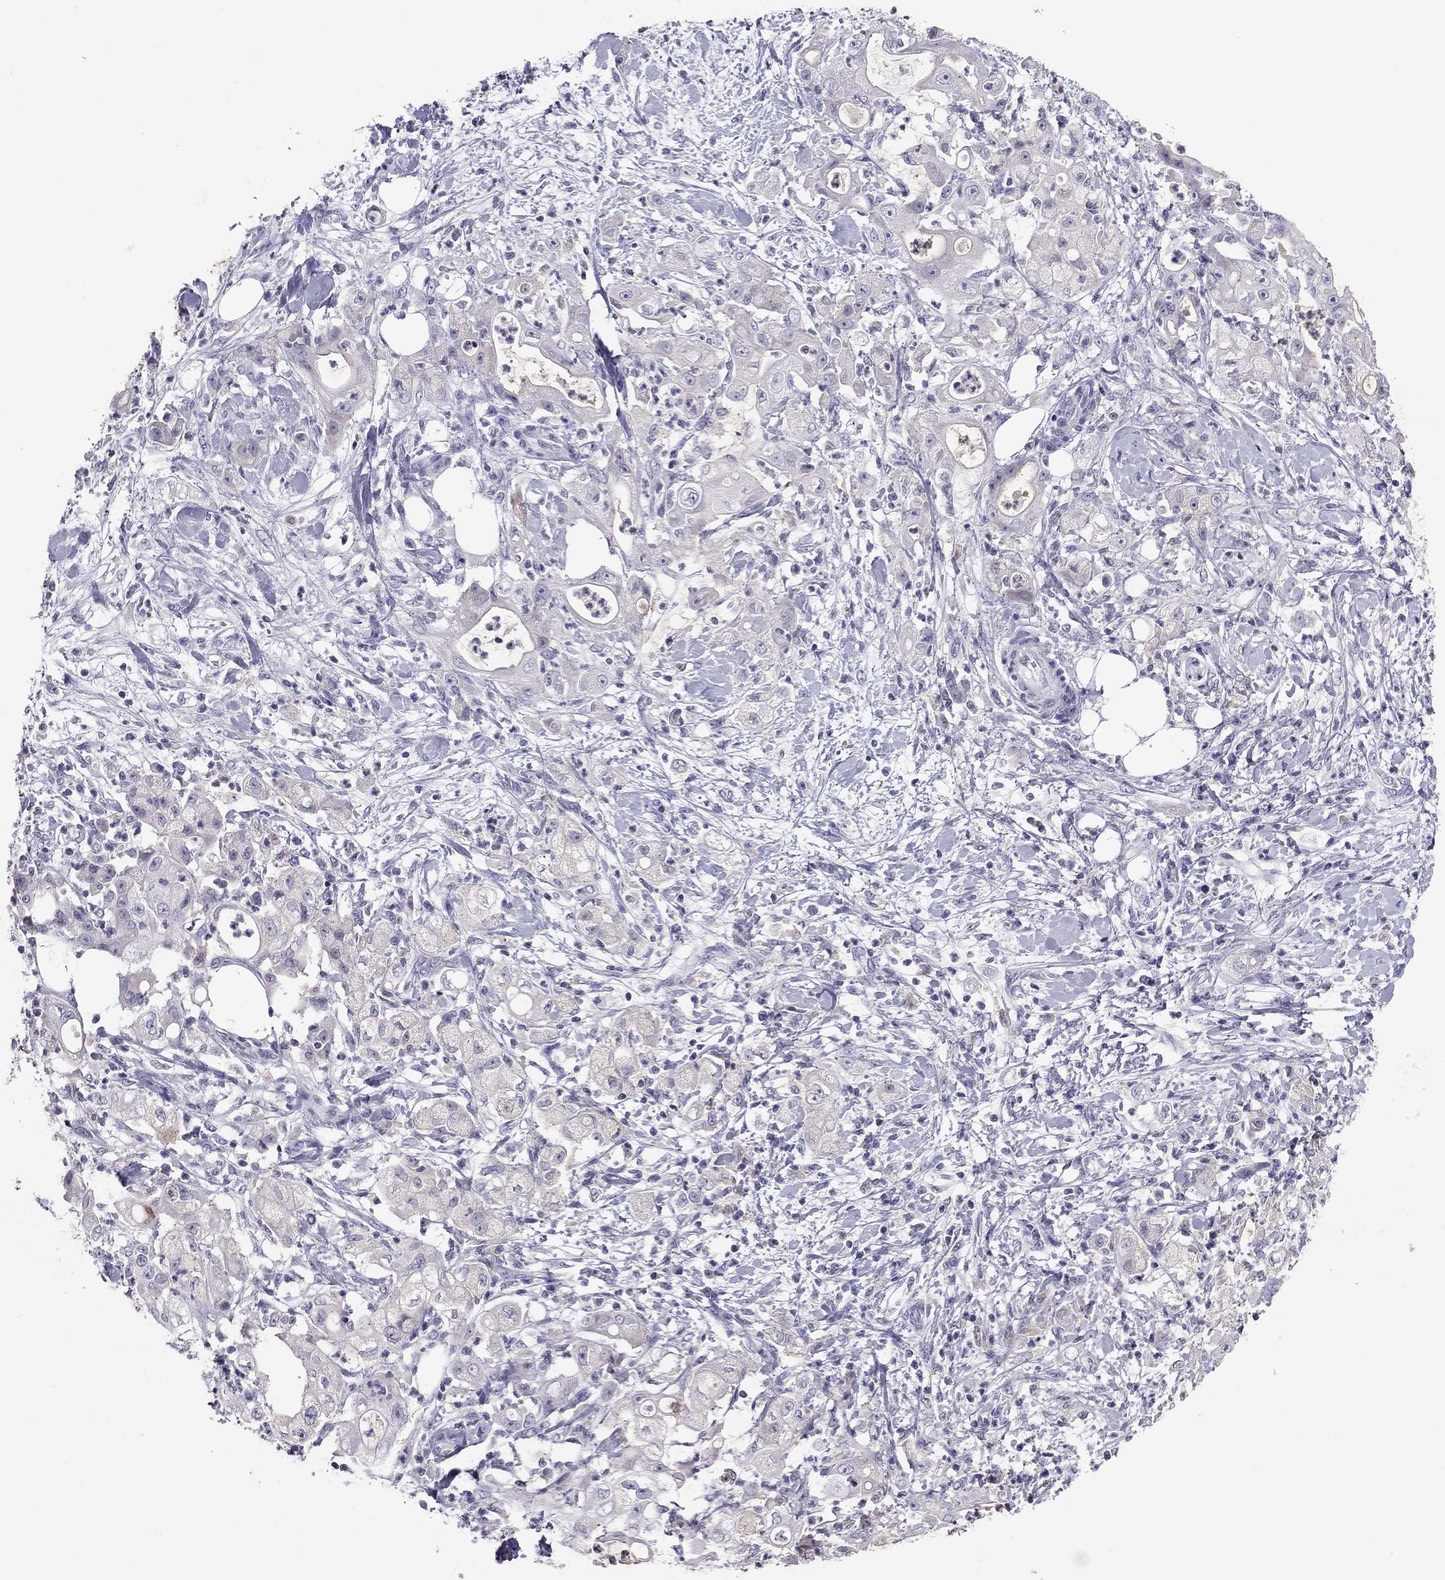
{"staining": {"intensity": "negative", "quantity": "none", "location": "none"}, "tissue": "stomach cancer", "cell_type": "Tumor cells", "image_type": "cancer", "snomed": [{"axis": "morphology", "description": "Adenocarcinoma, NOS"}, {"axis": "topography", "description": "Stomach"}], "caption": "This is an immunohistochemistry (IHC) histopathology image of human stomach cancer (adenocarcinoma). There is no positivity in tumor cells.", "gene": "RGS8", "patient": {"sex": "male", "age": 58}}